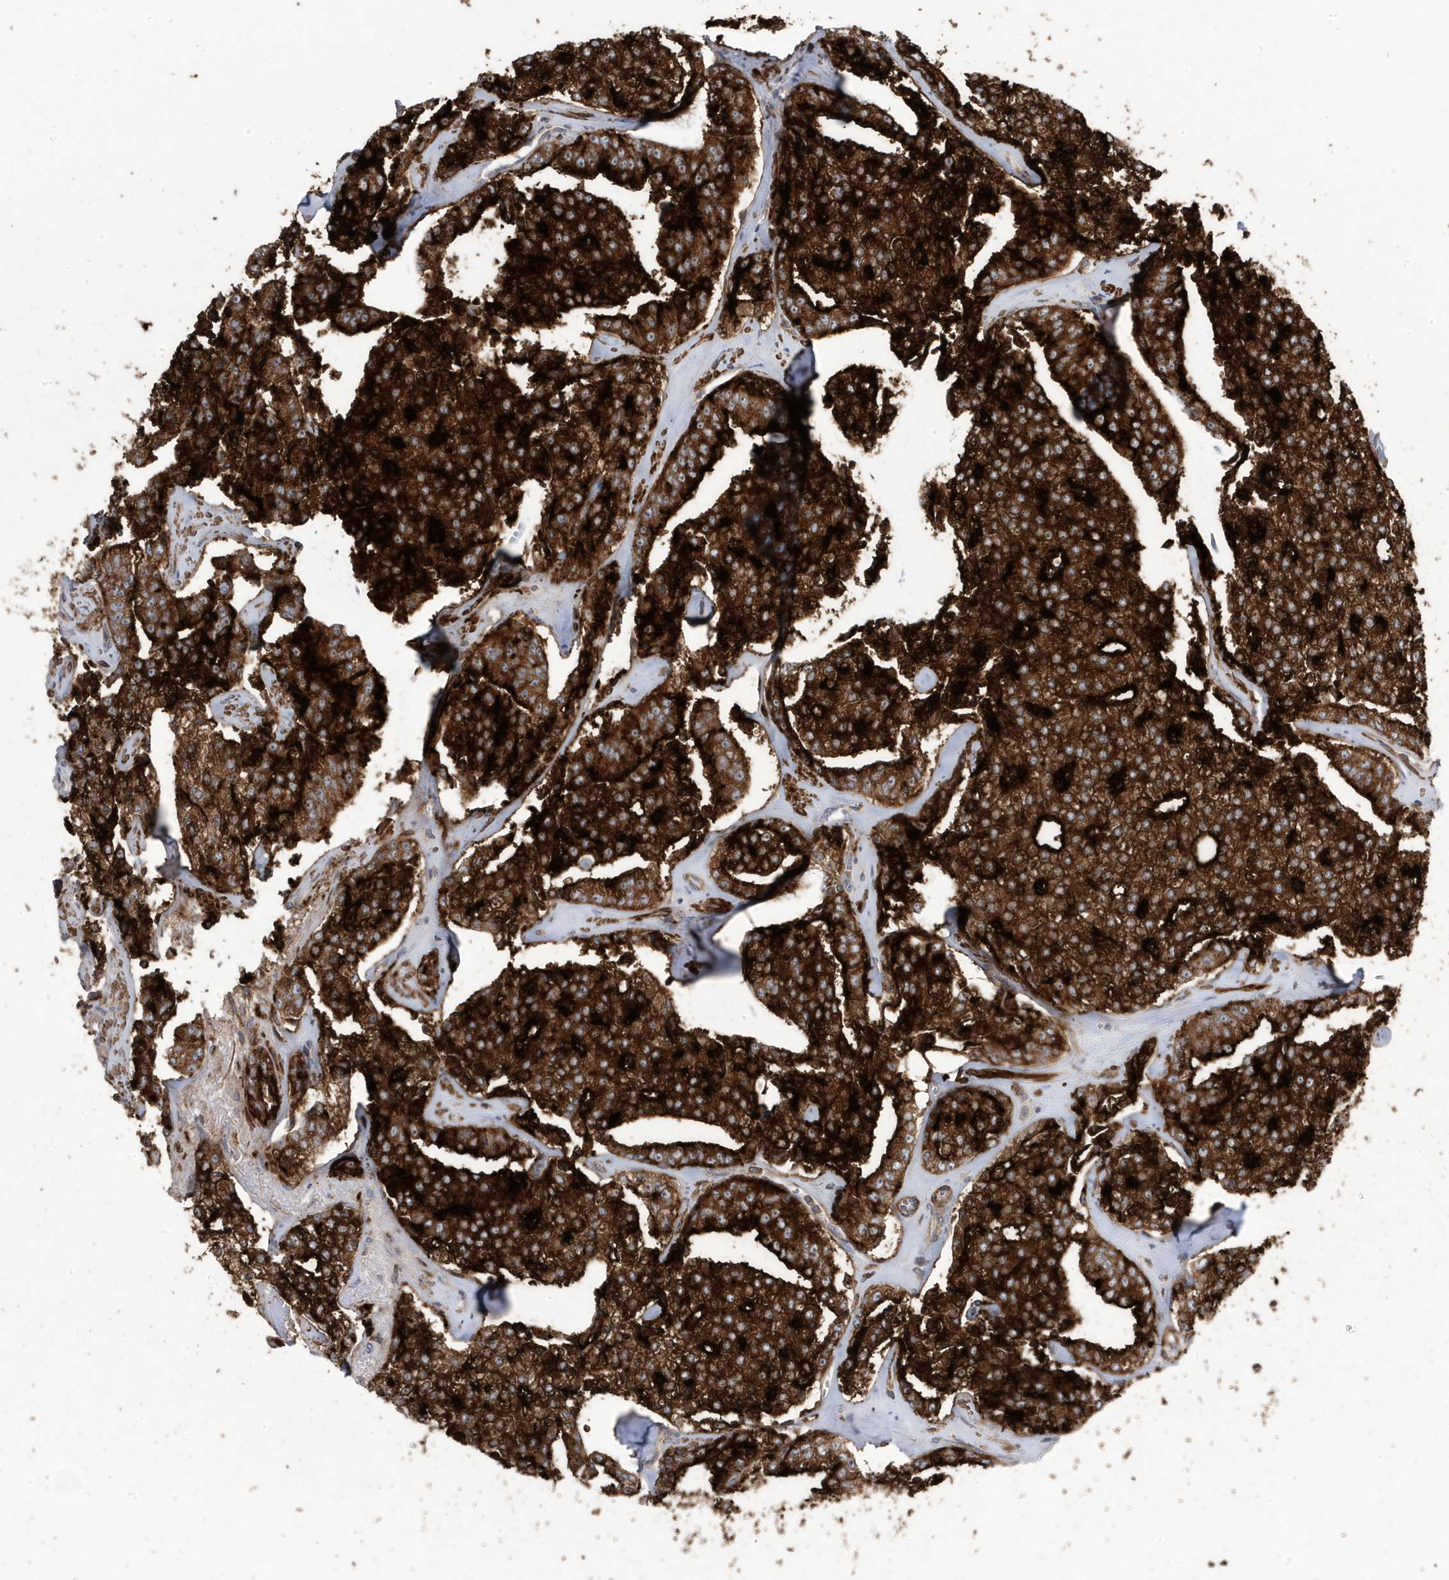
{"staining": {"intensity": "strong", "quantity": ">75%", "location": "cytoplasmic/membranous"}, "tissue": "prostate cancer", "cell_type": "Tumor cells", "image_type": "cancer", "snomed": [{"axis": "morphology", "description": "Adenocarcinoma, High grade"}, {"axis": "topography", "description": "Prostate"}], "caption": "Strong cytoplasmic/membranous protein positivity is appreciated in about >75% of tumor cells in adenocarcinoma (high-grade) (prostate).", "gene": "CETN3", "patient": {"sex": "male", "age": 71}}